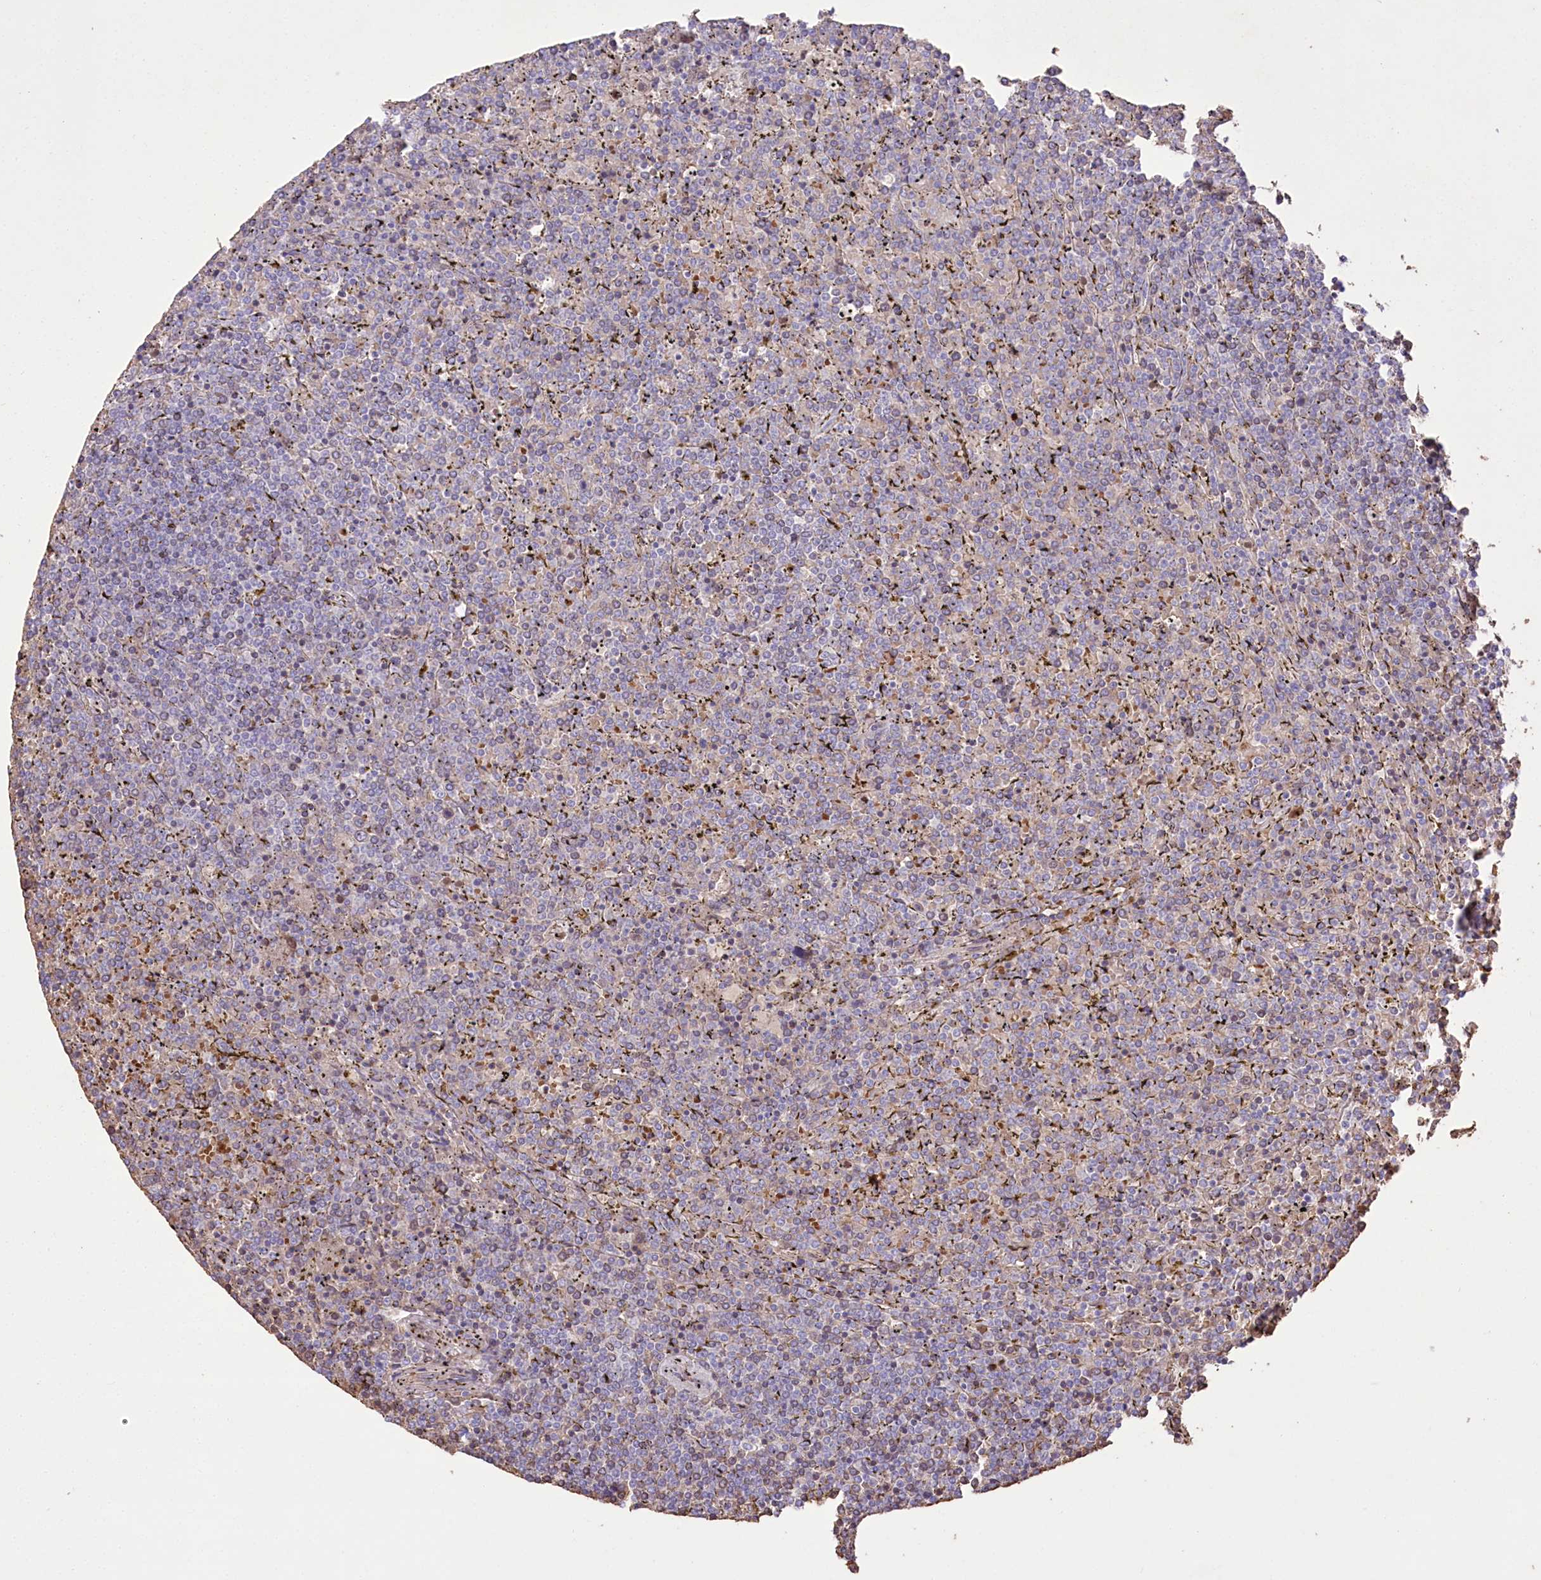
{"staining": {"intensity": "negative", "quantity": "none", "location": "none"}, "tissue": "lymphoma", "cell_type": "Tumor cells", "image_type": "cancer", "snomed": [{"axis": "morphology", "description": "Malignant lymphoma, non-Hodgkin's type, Low grade"}, {"axis": "topography", "description": "Spleen"}], "caption": "DAB (3,3'-diaminobenzidine) immunohistochemical staining of lymphoma exhibits no significant expression in tumor cells.", "gene": "PRSS53", "patient": {"sex": "female", "age": 19}}